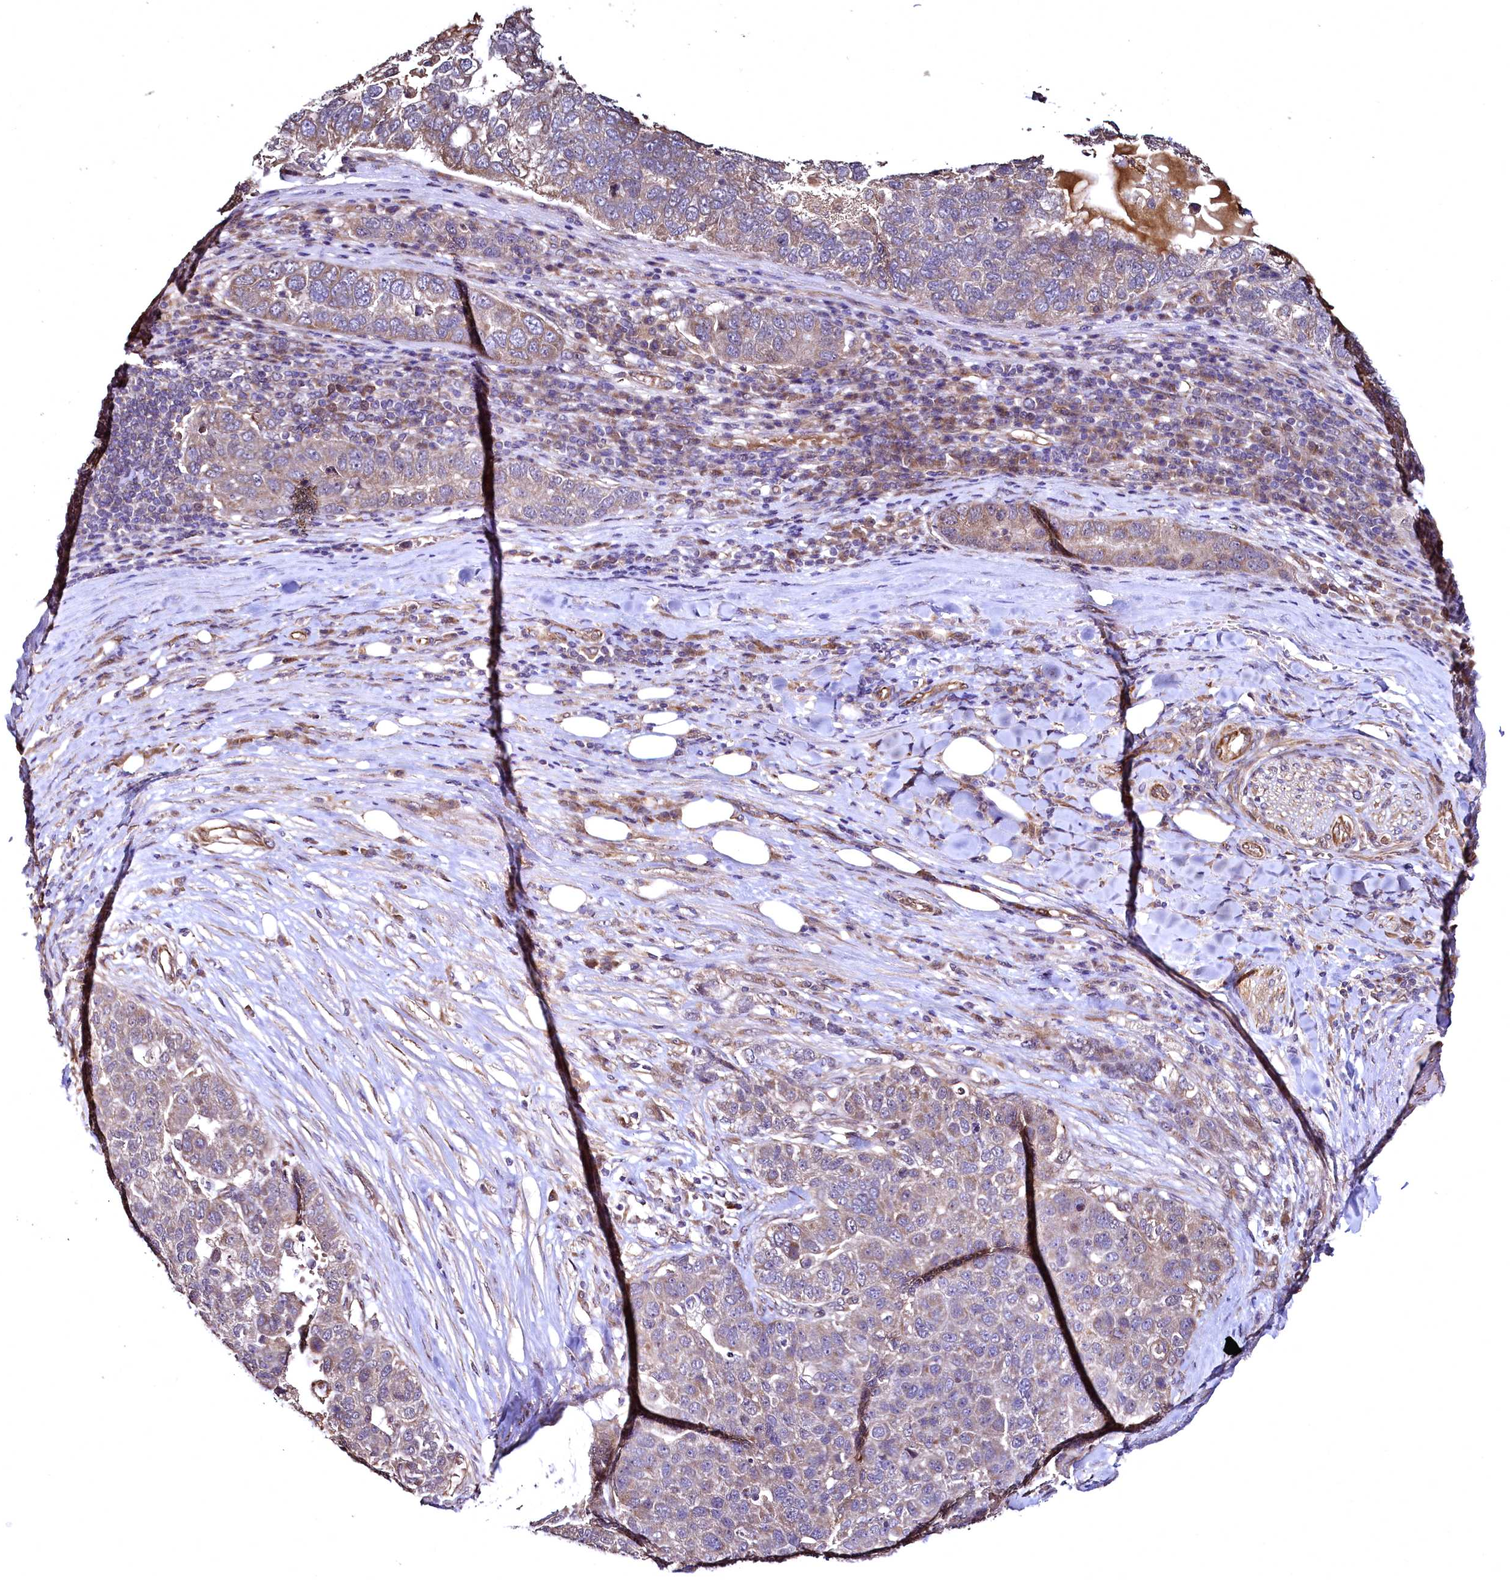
{"staining": {"intensity": "weak", "quantity": "<25%", "location": "cytoplasmic/membranous"}, "tissue": "pancreatic cancer", "cell_type": "Tumor cells", "image_type": "cancer", "snomed": [{"axis": "morphology", "description": "Adenocarcinoma, NOS"}, {"axis": "topography", "description": "Pancreas"}], "caption": "This image is of adenocarcinoma (pancreatic) stained with IHC to label a protein in brown with the nuclei are counter-stained blue. There is no positivity in tumor cells. (DAB immunohistochemistry (IHC) with hematoxylin counter stain).", "gene": "TBCEL", "patient": {"sex": "female", "age": 61}}